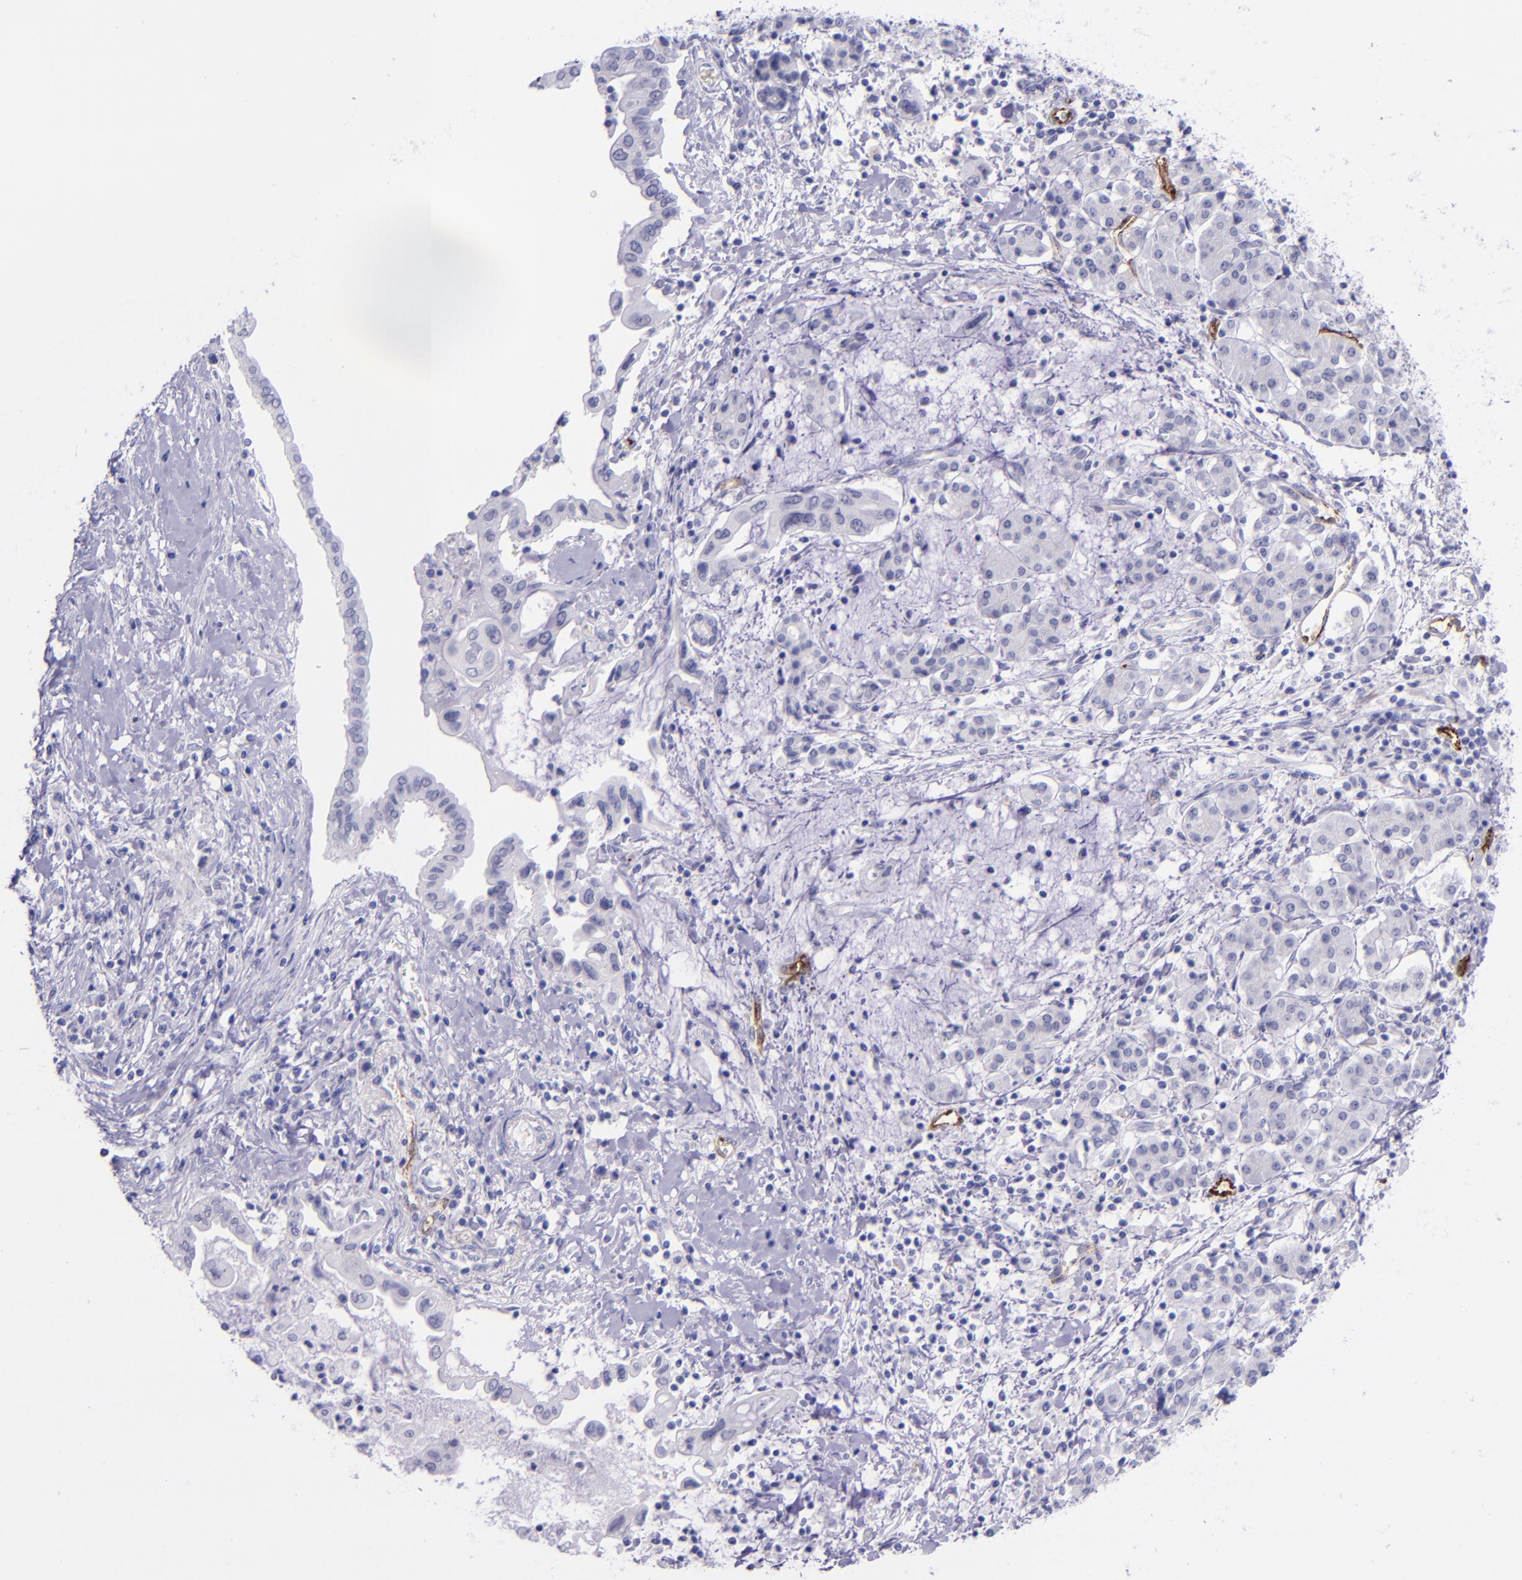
{"staining": {"intensity": "negative", "quantity": "none", "location": "none"}, "tissue": "pancreatic cancer", "cell_type": "Tumor cells", "image_type": "cancer", "snomed": [{"axis": "morphology", "description": "Adenocarcinoma, NOS"}, {"axis": "topography", "description": "Pancreas"}], "caption": "Immunohistochemistry (IHC) photomicrograph of neoplastic tissue: pancreatic cancer (adenocarcinoma) stained with DAB demonstrates no significant protein positivity in tumor cells.", "gene": "SELE", "patient": {"sex": "female", "age": 57}}